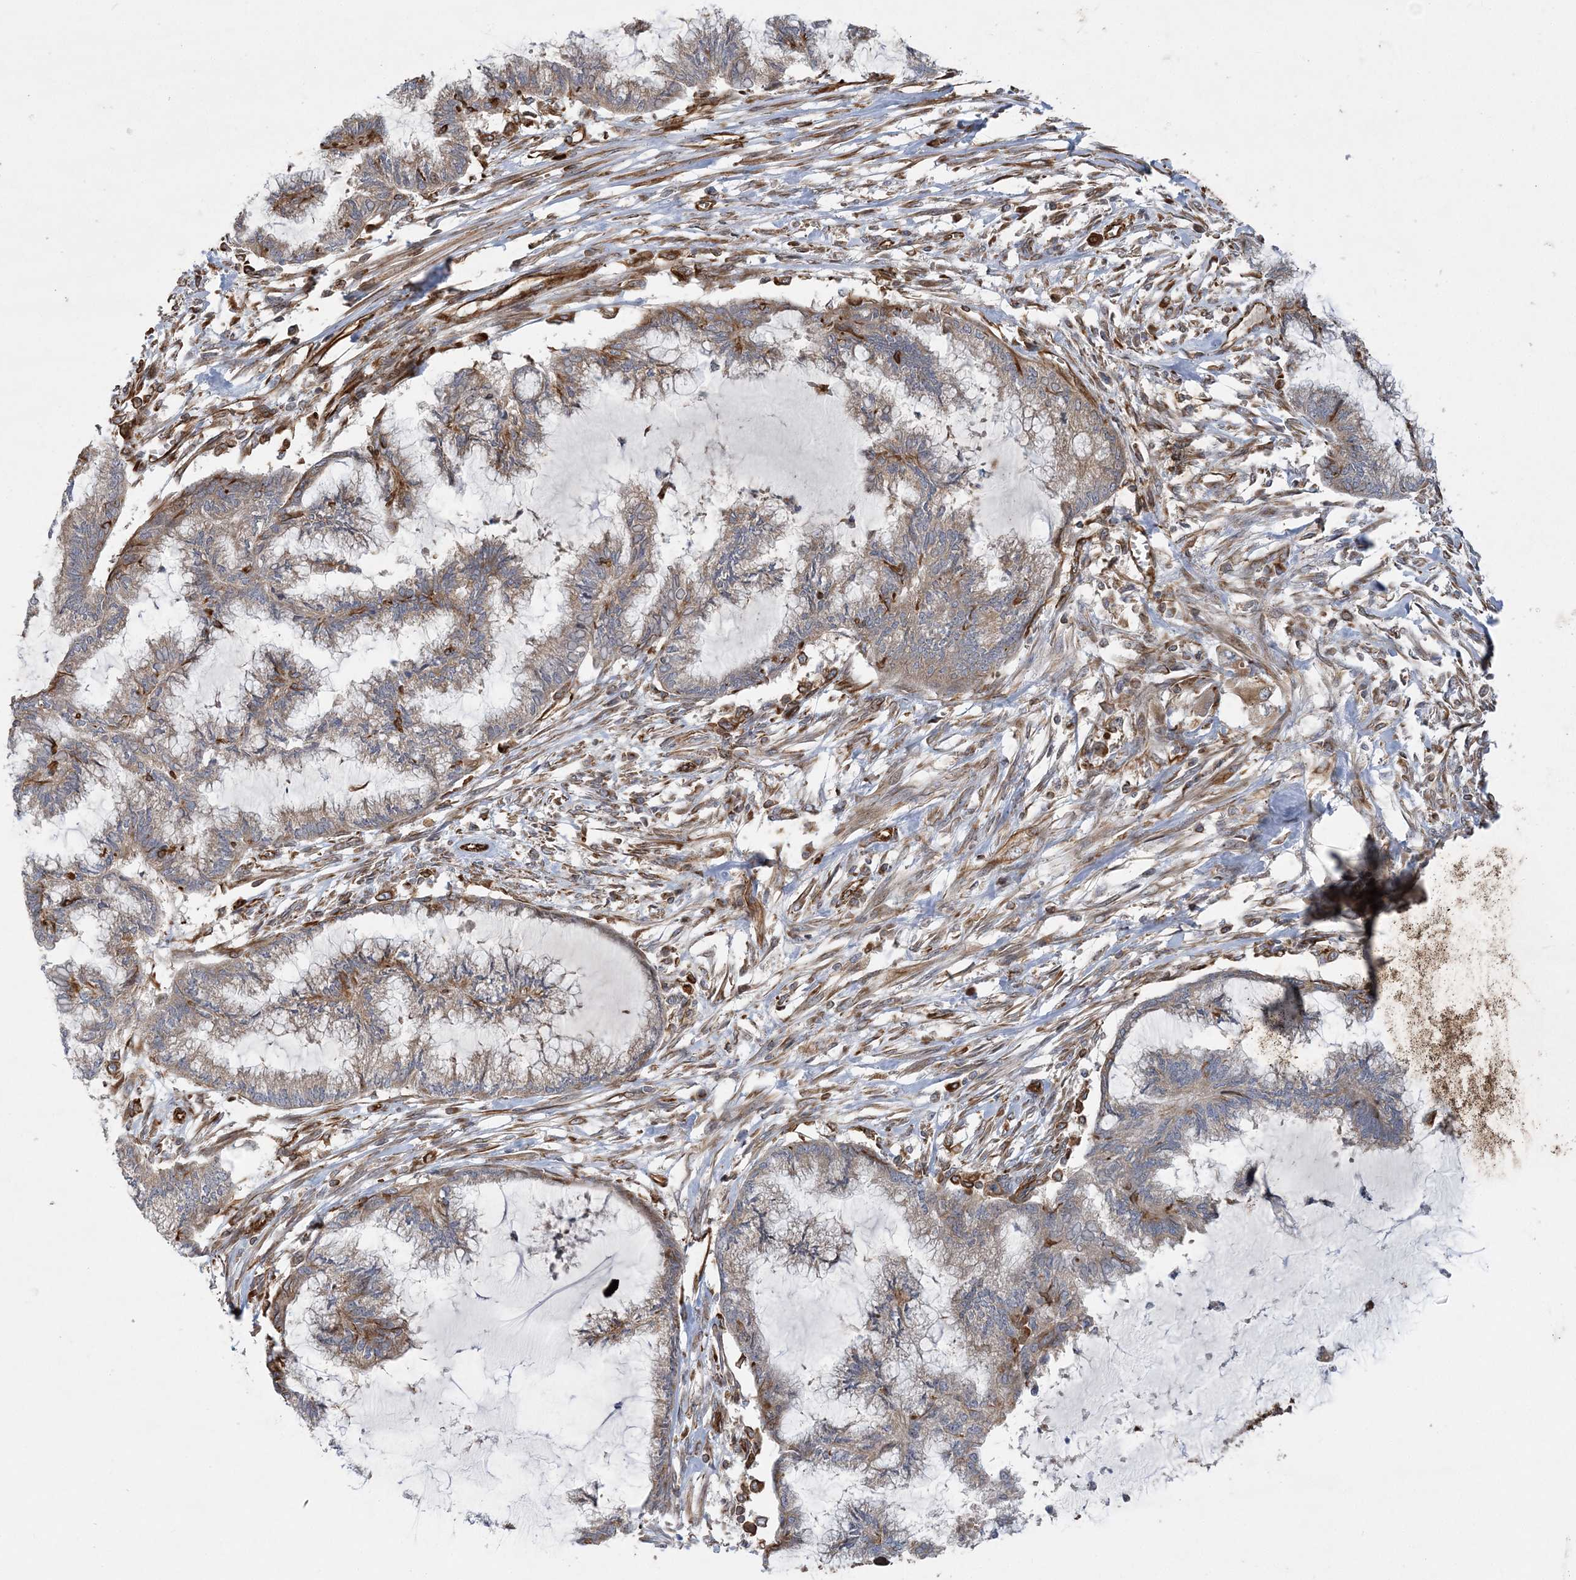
{"staining": {"intensity": "moderate", "quantity": ">75%", "location": "cytoplasmic/membranous"}, "tissue": "endometrial cancer", "cell_type": "Tumor cells", "image_type": "cancer", "snomed": [{"axis": "morphology", "description": "Adenocarcinoma, NOS"}, {"axis": "topography", "description": "Endometrium"}], "caption": "DAB immunohistochemical staining of human endometrial cancer exhibits moderate cytoplasmic/membranous protein staining in approximately >75% of tumor cells.", "gene": "FAM114A2", "patient": {"sex": "female", "age": 86}}